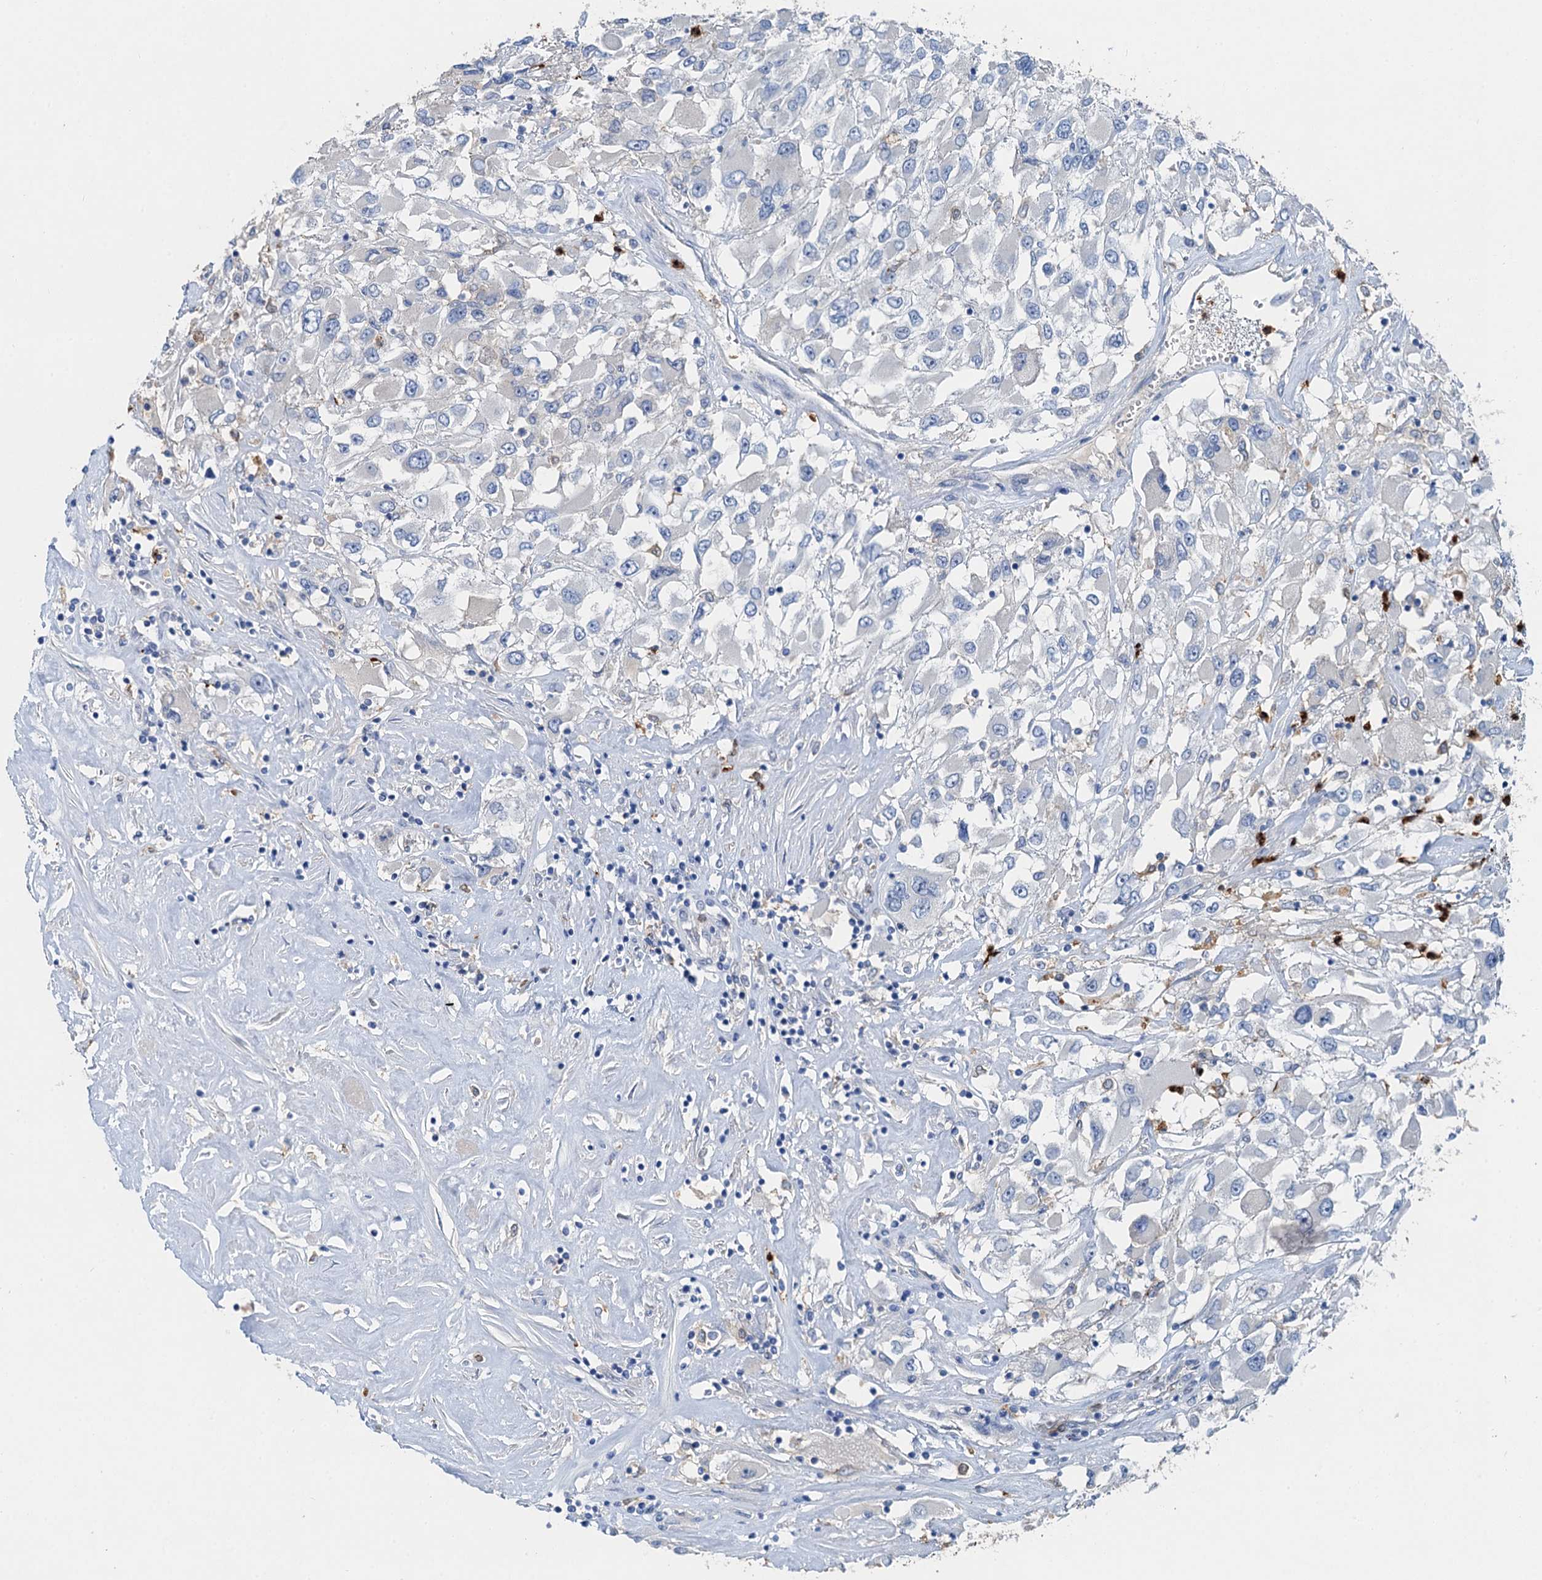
{"staining": {"intensity": "negative", "quantity": "none", "location": "none"}, "tissue": "renal cancer", "cell_type": "Tumor cells", "image_type": "cancer", "snomed": [{"axis": "morphology", "description": "Adenocarcinoma, NOS"}, {"axis": "topography", "description": "Kidney"}], "caption": "A micrograph of renal adenocarcinoma stained for a protein exhibits no brown staining in tumor cells.", "gene": "OTOA", "patient": {"sex": "female", "age": 52}}